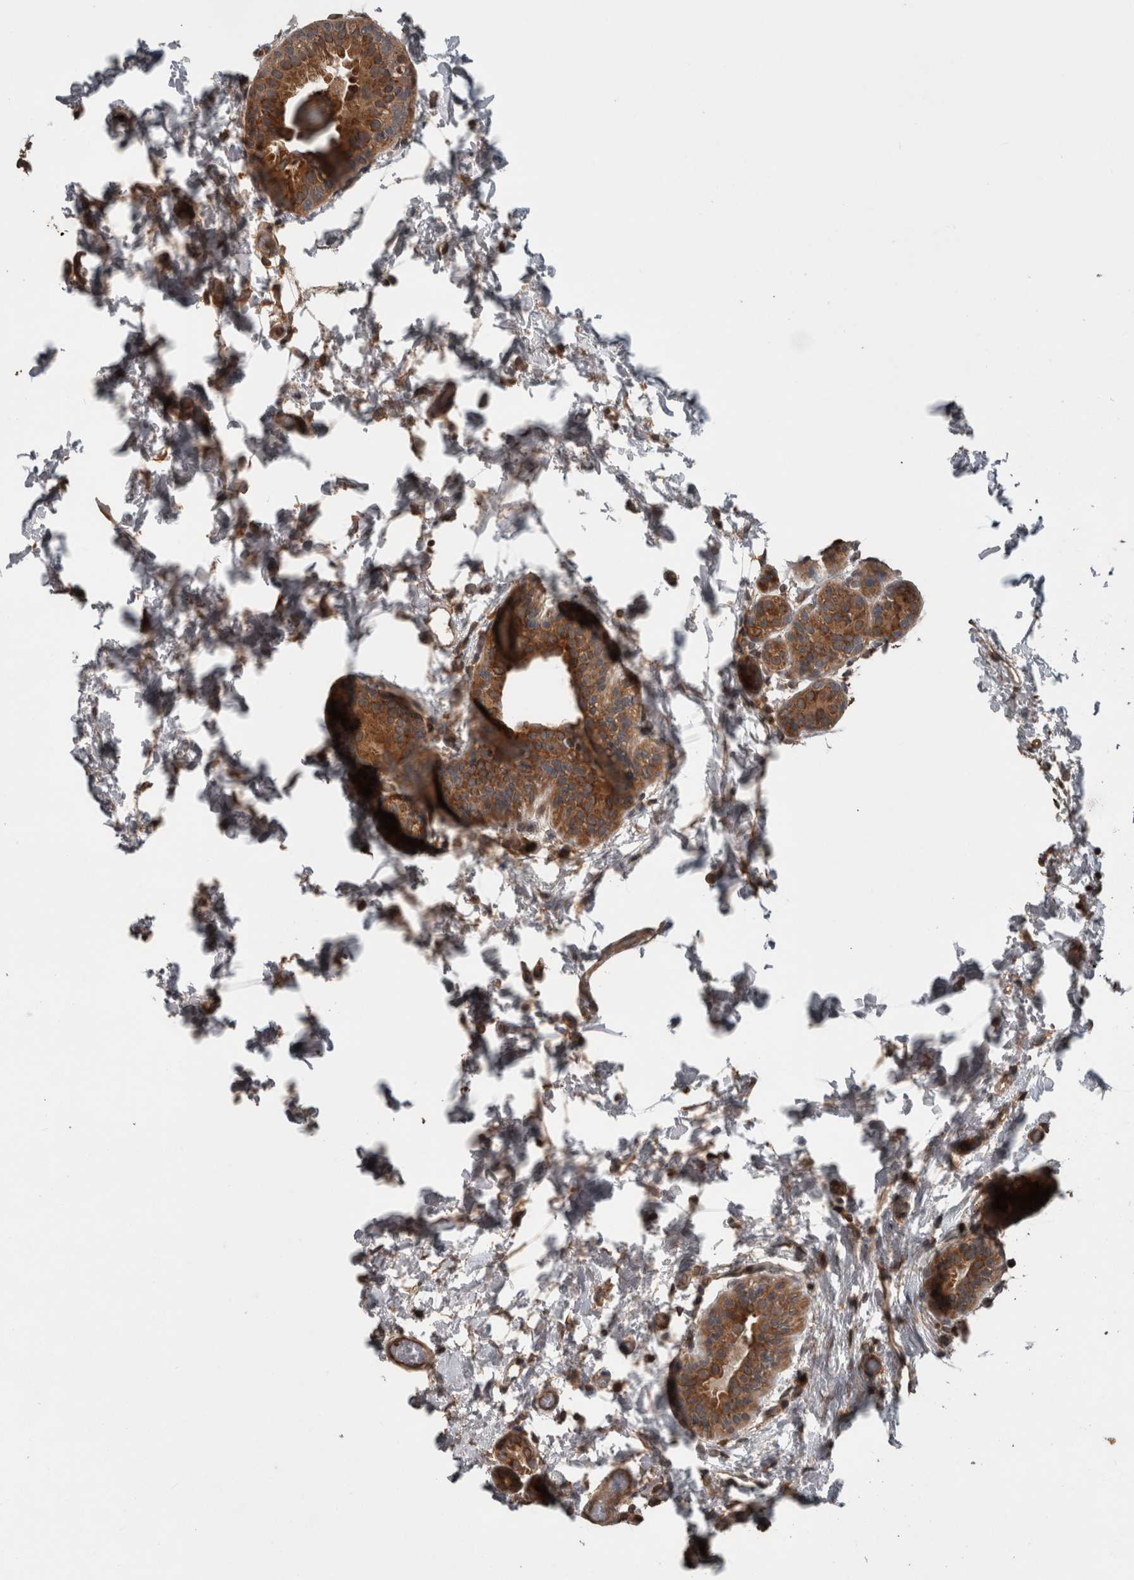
{"staining": {"intensity": "moderate", "quantity": ">75%", "location": "cytoplasmic/membranous"}, "tissue": "breast cancer", "cell_type": "Tumor cells", "image_type": "cancer", "snomed": [{"axis": "morphology", "description": "Duct carcinoma"}, {"axis": "topography", "description": "Breast"}], "caption": "Breast invasive ductal carcinoma stained with DAB (3,3'-diaminobenzidine) immunohistochemistry reveals medium levels of moderate cytoplasmic/membranous staining in approximately >75% of tumor cells.", "gene": "RIOK3", "patient": {"sex": "female", "age": 62}}